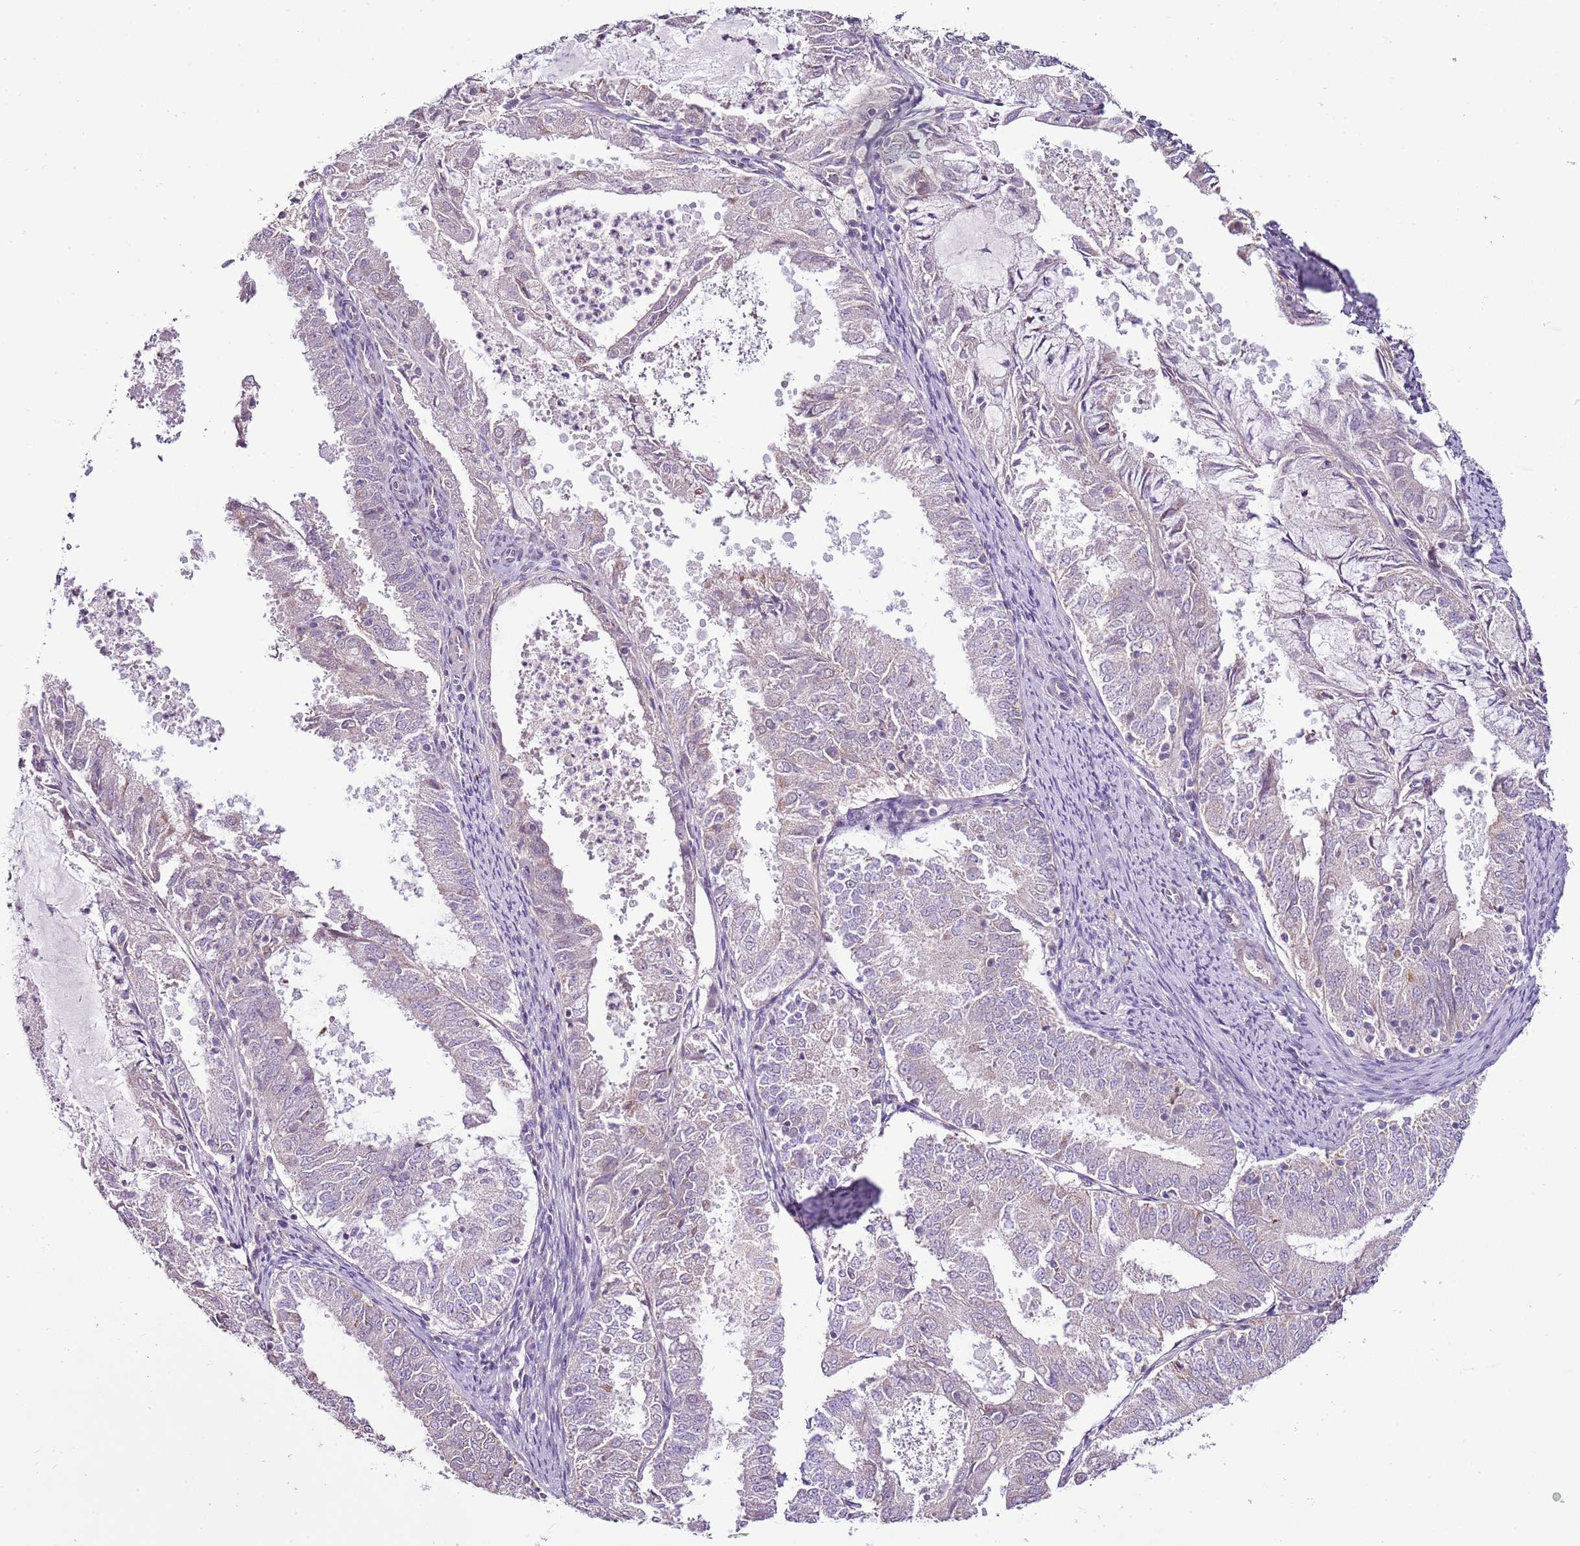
{"staining": {"intensity": "negative", "quantity": "none", "location": "none"}, "tissue": "endometrial cancer", "cell_type": "Tumor cells", "image_type": "cancer", "snomed": [{"axis": "morphology", "description": "Adenocarcinoma, NOS"}, {"axis": "topography", "description": "Endometrium"}], "caption": "There is no significant staining in tumor cells of endometrial cancer. (Immunohistochemistry, brightfield microscopy, high magnification).", "gene": "CMKLR1", "patient": {"sex": "female", "age": 57}}